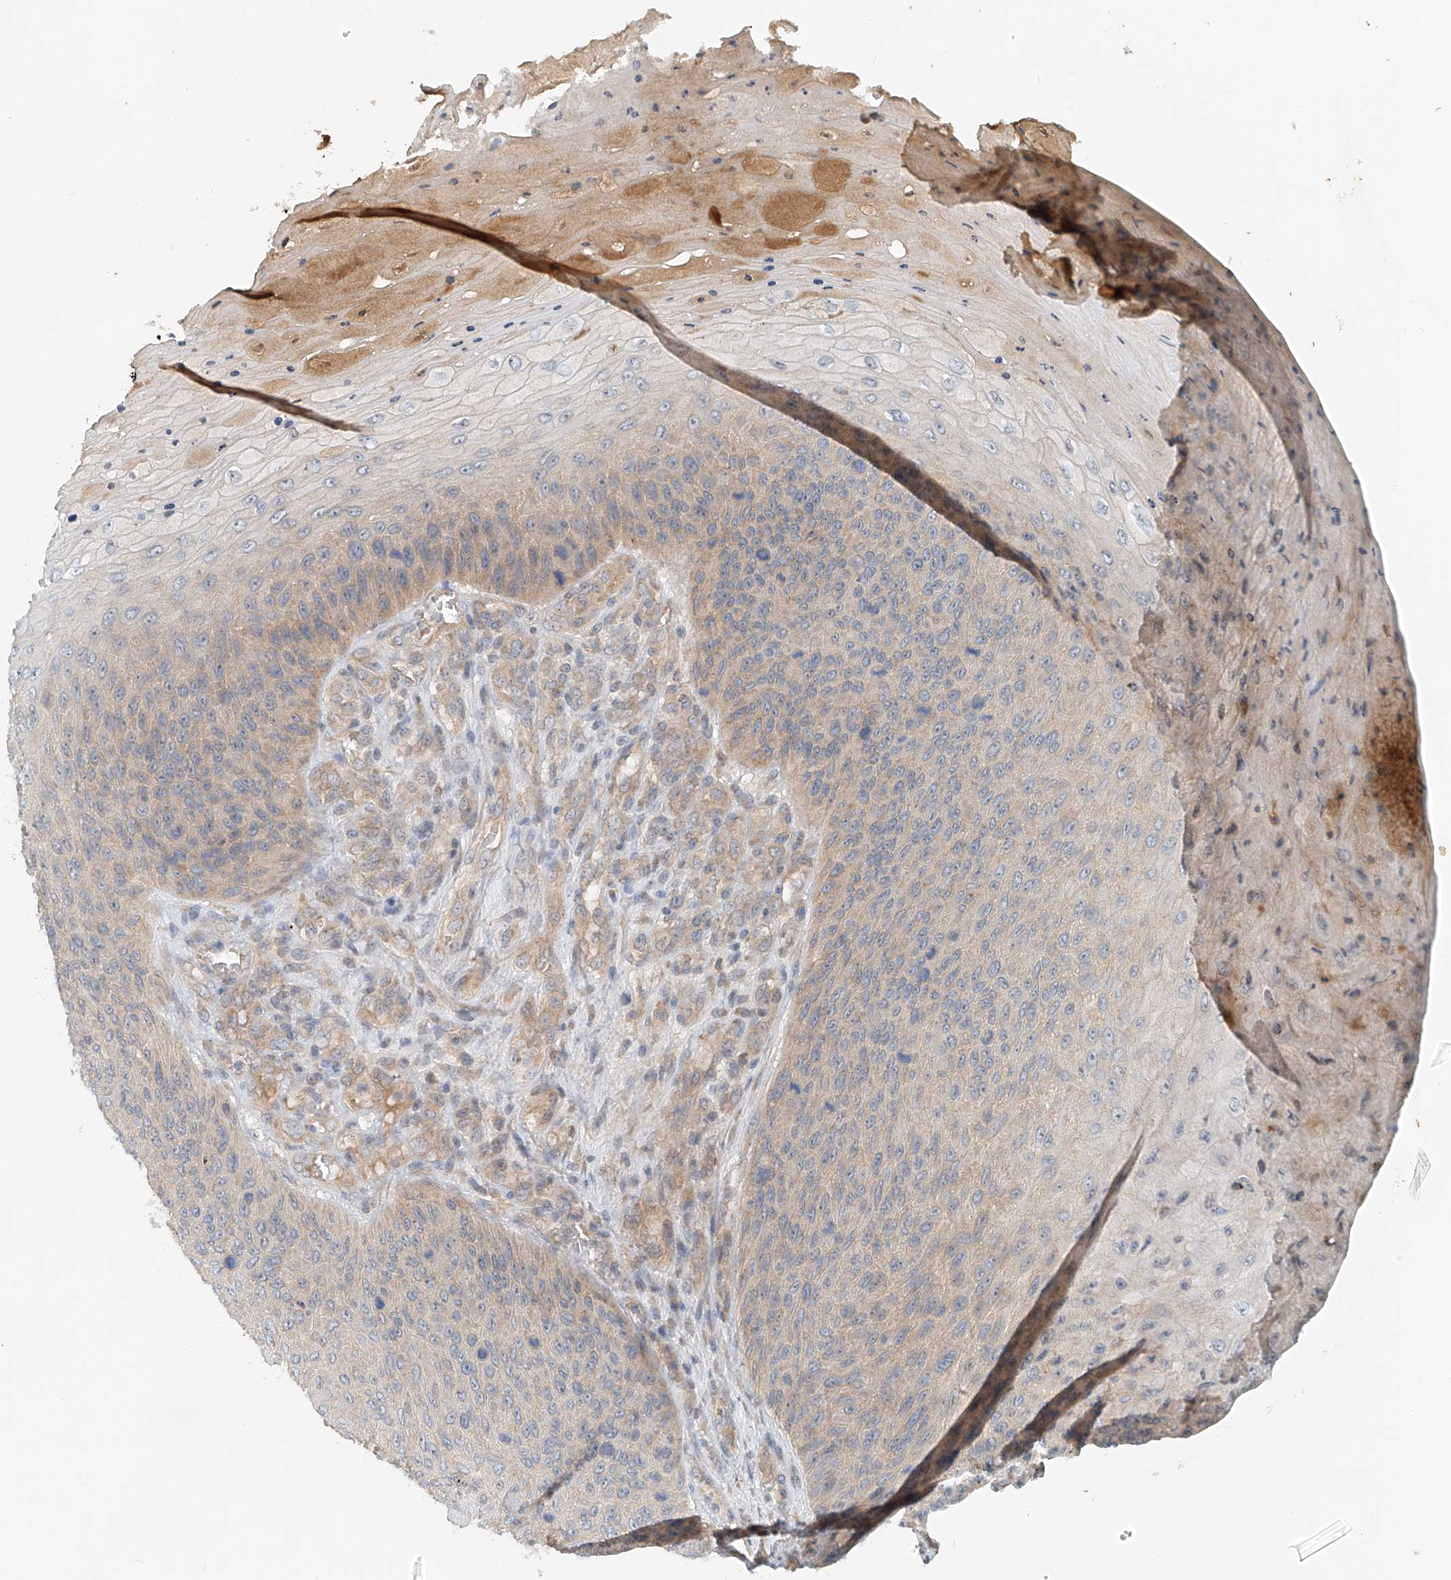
{"staining": {"intensity": "weak", "quantity": "25%-75%", "location": "cytoplasmic/membranous"}, "tissue": "skin cancer", "cell_type": "Tumor cells", "image_type": "cancer", "snomed": [{"axis": "morphology", "description": "Squamous cell carcinoma, NOS"}, {"axis": "topography", "description": "Skin"}], "caption": "IHC histopathology image of human squamous cell carcinoma (skin) stained for a protein (brown), which displays low levels of weak cytoplasmic/membranous expression in about 25%-75% of tumor cells.", "gene": "LYRM9", "patient": {"sex": "female", "age": 88}}